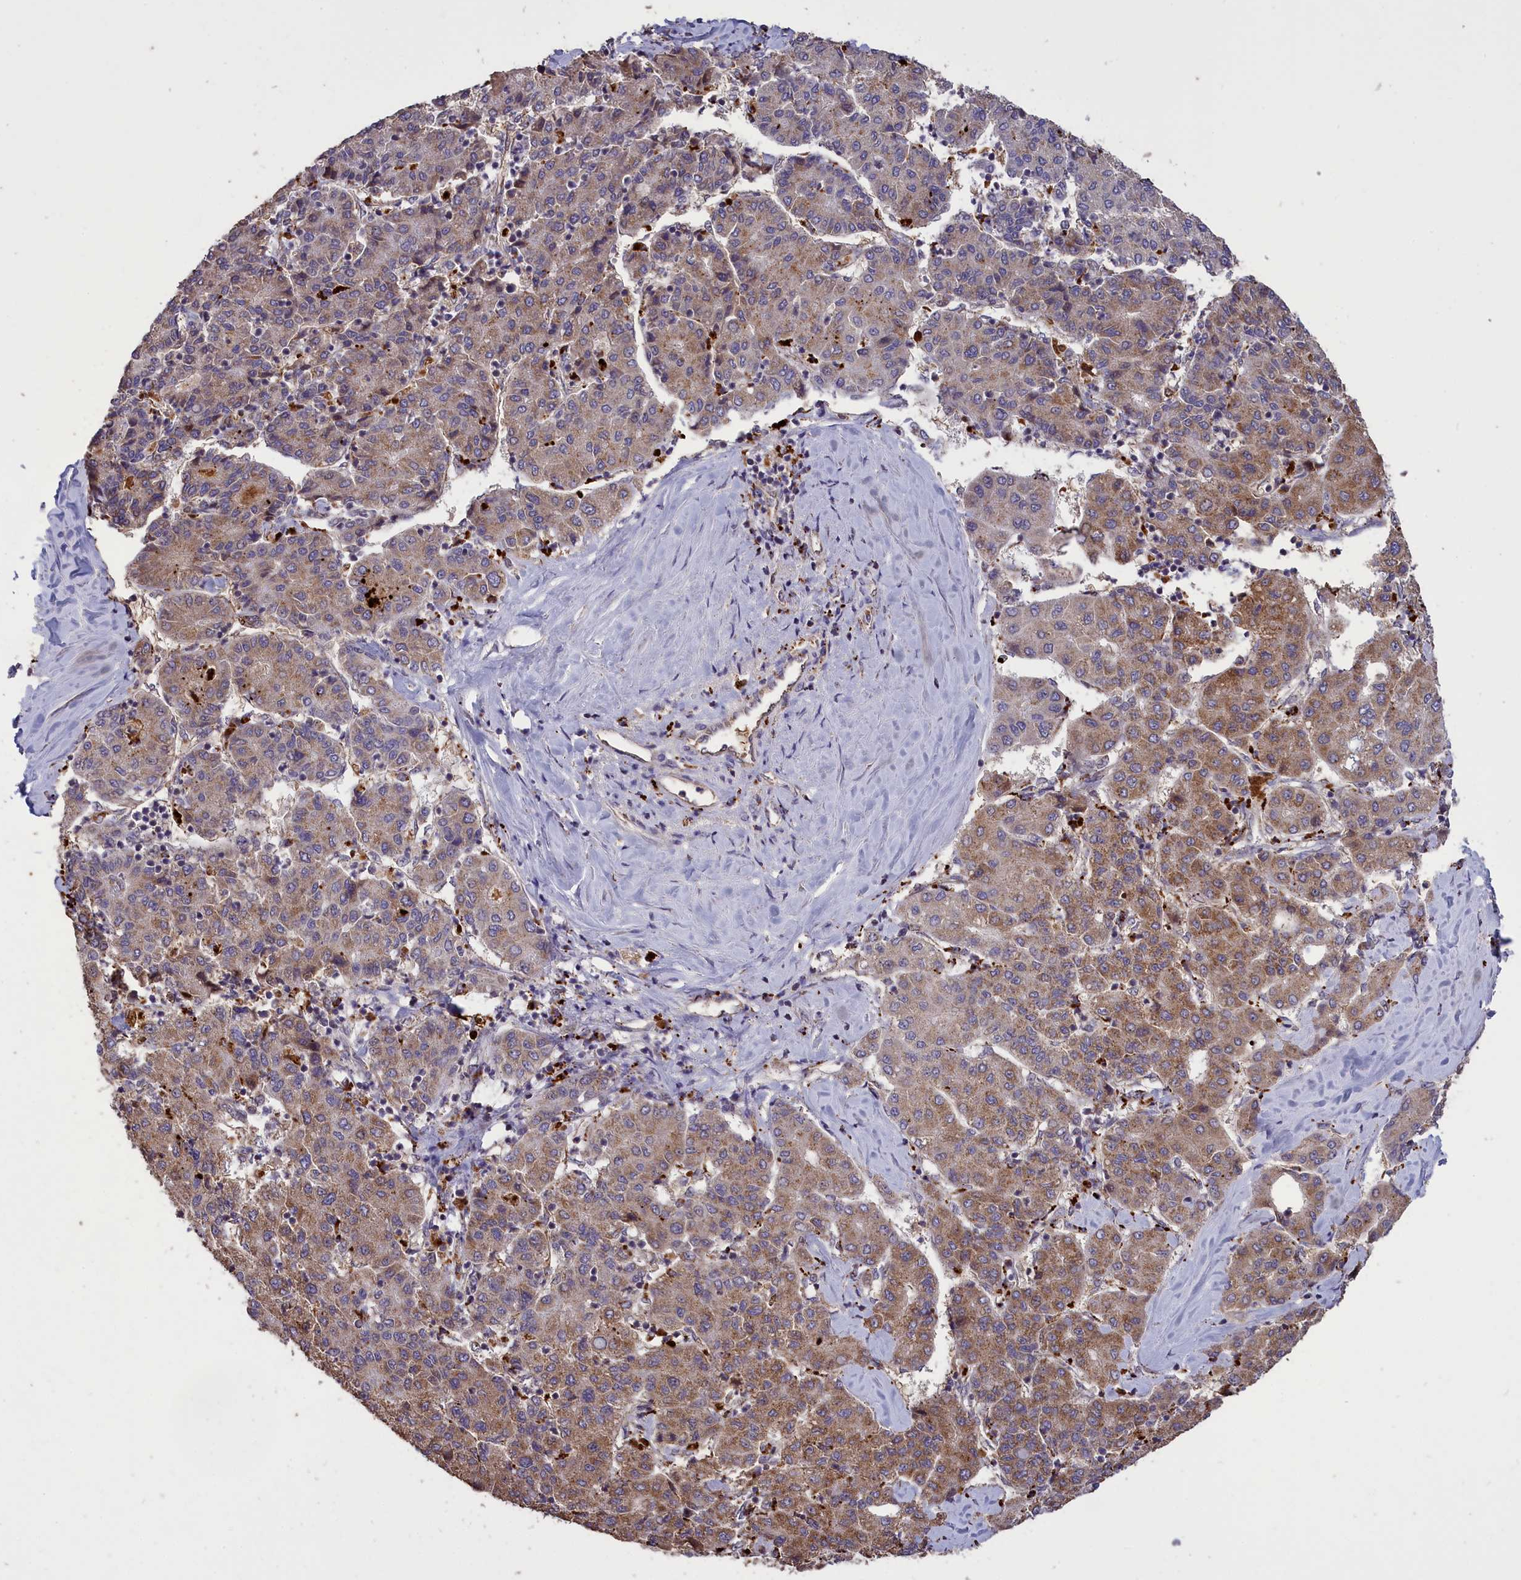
{"staining": {"intensity": "moderate", "quantity": "25%-75%", "location": "cytoplasmic/membranous"}, "tissue": "liver cancer", "cell_type": "Tumor cells", "image_type": "cancer", "snomed": [{"axis": "morphology", "description": "Carcinoma, Hepatocellular, NOS"}, {"axis": "topography", "description": "Liver"}], "caption": "Immunohistochemistry staining of hepatocellular carcinoma (liver), which exhibits medium levels of moderate cytoplasmic/membranous staining in about 25%-75% of tumor cells indicating moderate cytoplasmic/membranous protein staining. The staining was performed using DAB (3,3'-diaminobenzidine) (brown) for protein detection and nuclei were counterstained in hematoxylin (blue).", "gene": "CLRN2", "patient": {"sex": "male", "age": 65}}